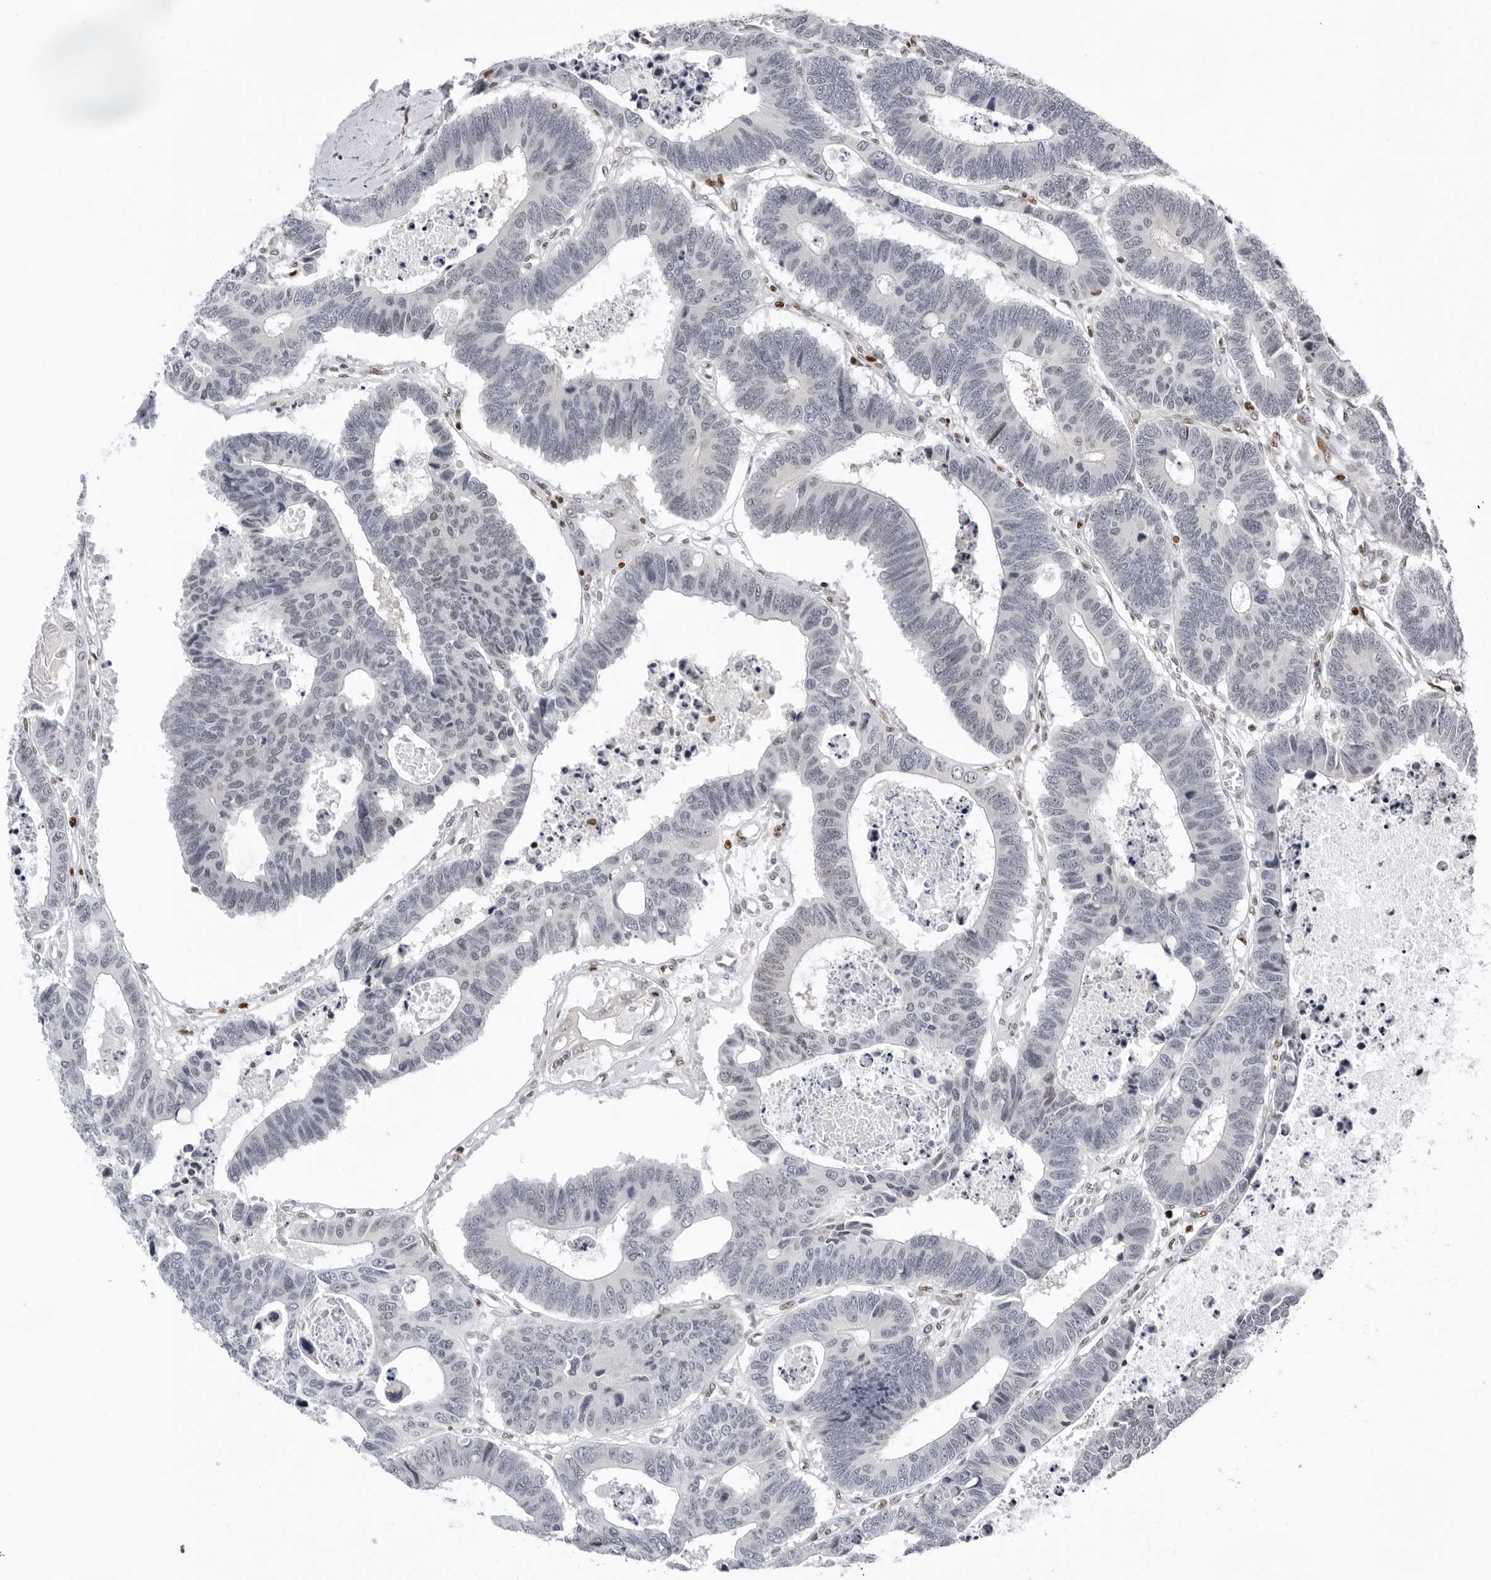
{"staining": {"intensity": "weak", "quantity": "<25%", "location": "nuclear"}, "tissue": "colorectal cancer", "cell_type": "Tumor cells", "image_type": "cancer", "snomed": [{"axis": "morphology", "description": "Adenocarcinoma, NOS"}, {"axis": "topography", "description": "Rectum"}], "caption": "An image of adenocarcinoma (colorectal) stained for a protein exhibits no brown staining in tumor cells.", "gene": "OGG1", "patient": {"sex": "male", "age": 84}}